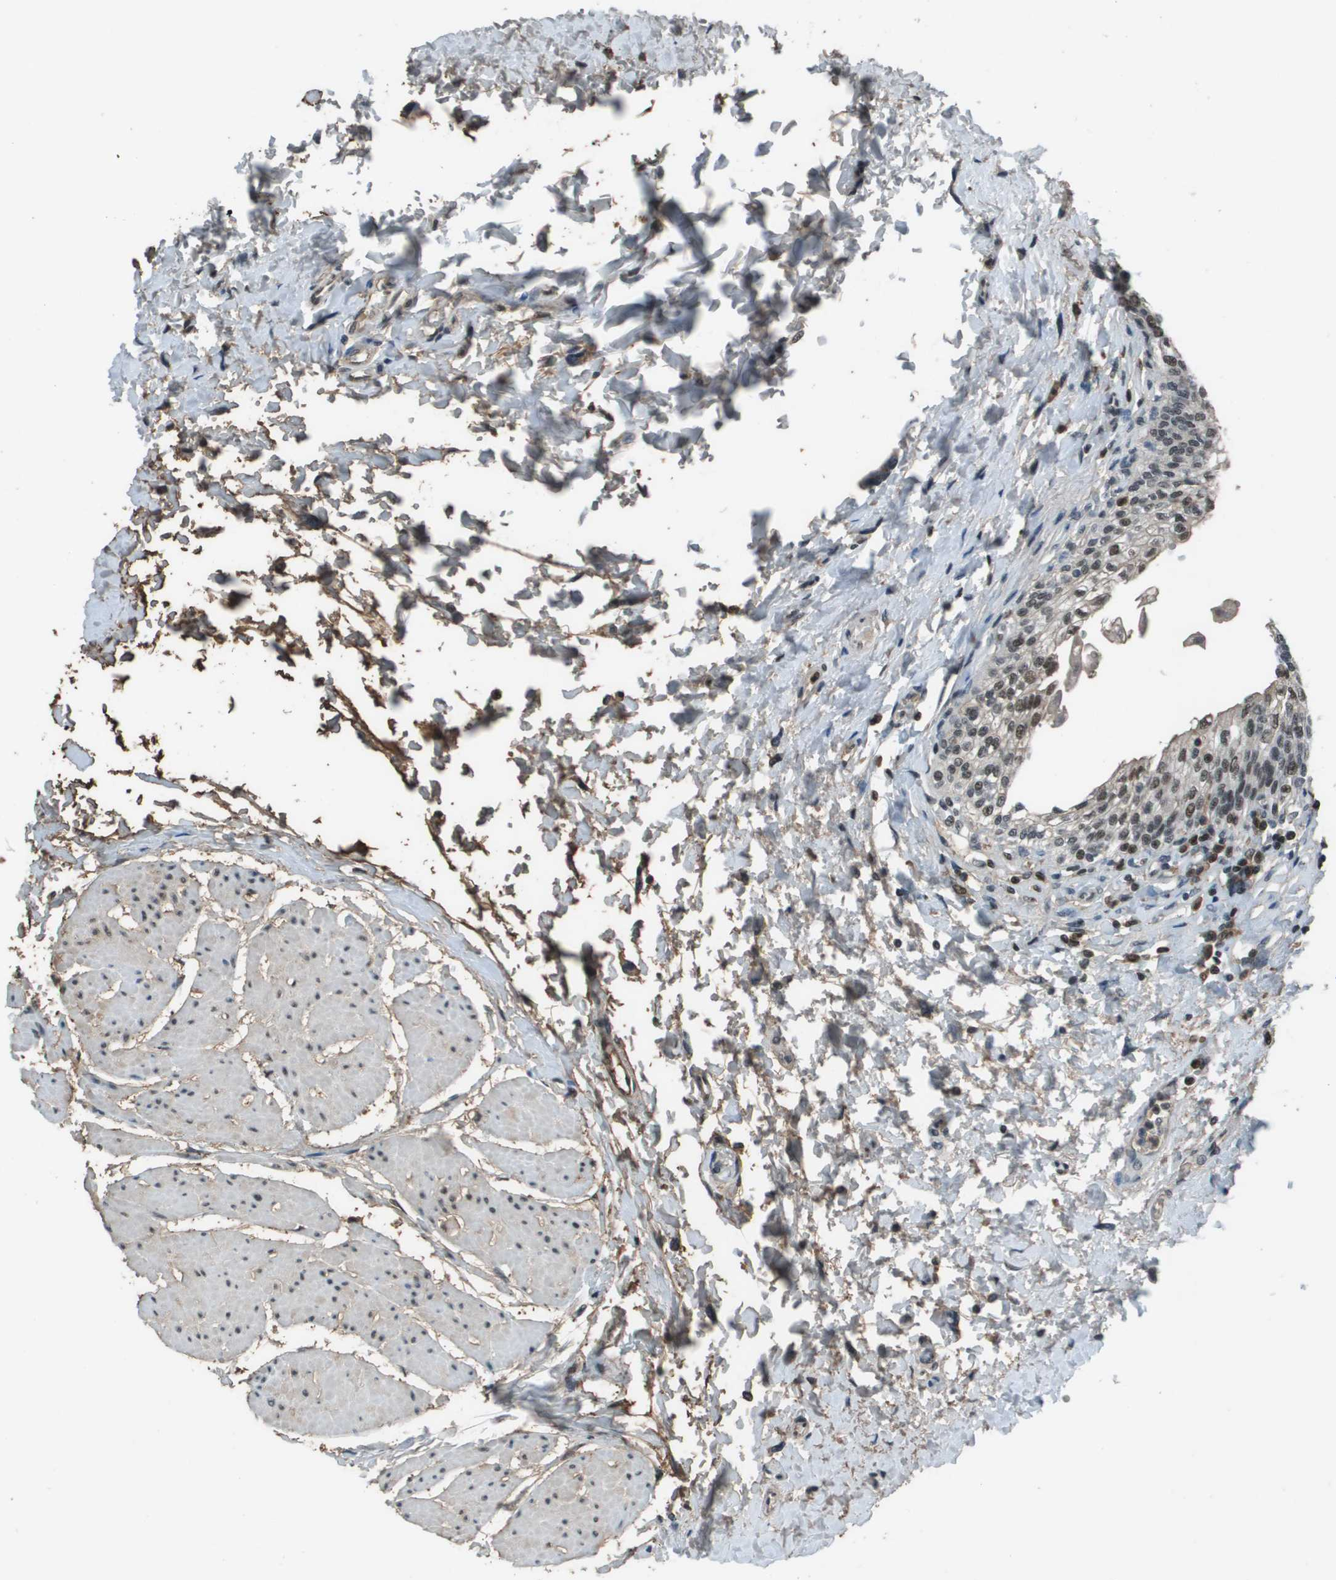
{"staining": {"intensity": "moderate", "quantity": ">75%", "location": "nuclear"}, "tissue": "urinary bladder", "cell_type": "Urothelial cells", "image_type": "normal", "snomed": [{"axis": "morphology", "description": "Normal tissue, NOS"}, {"axis": "topography", "description": "Urinary bladder"}], "caption": "Immunohistochemical staining of unremarkable urinary bladder demonstrates >75% levels of moderate nuclear protein positivity in approximately >75% of urothelial cells.", "gene": "THRAP3", "patient": {"sex": "male", "age": 55}}